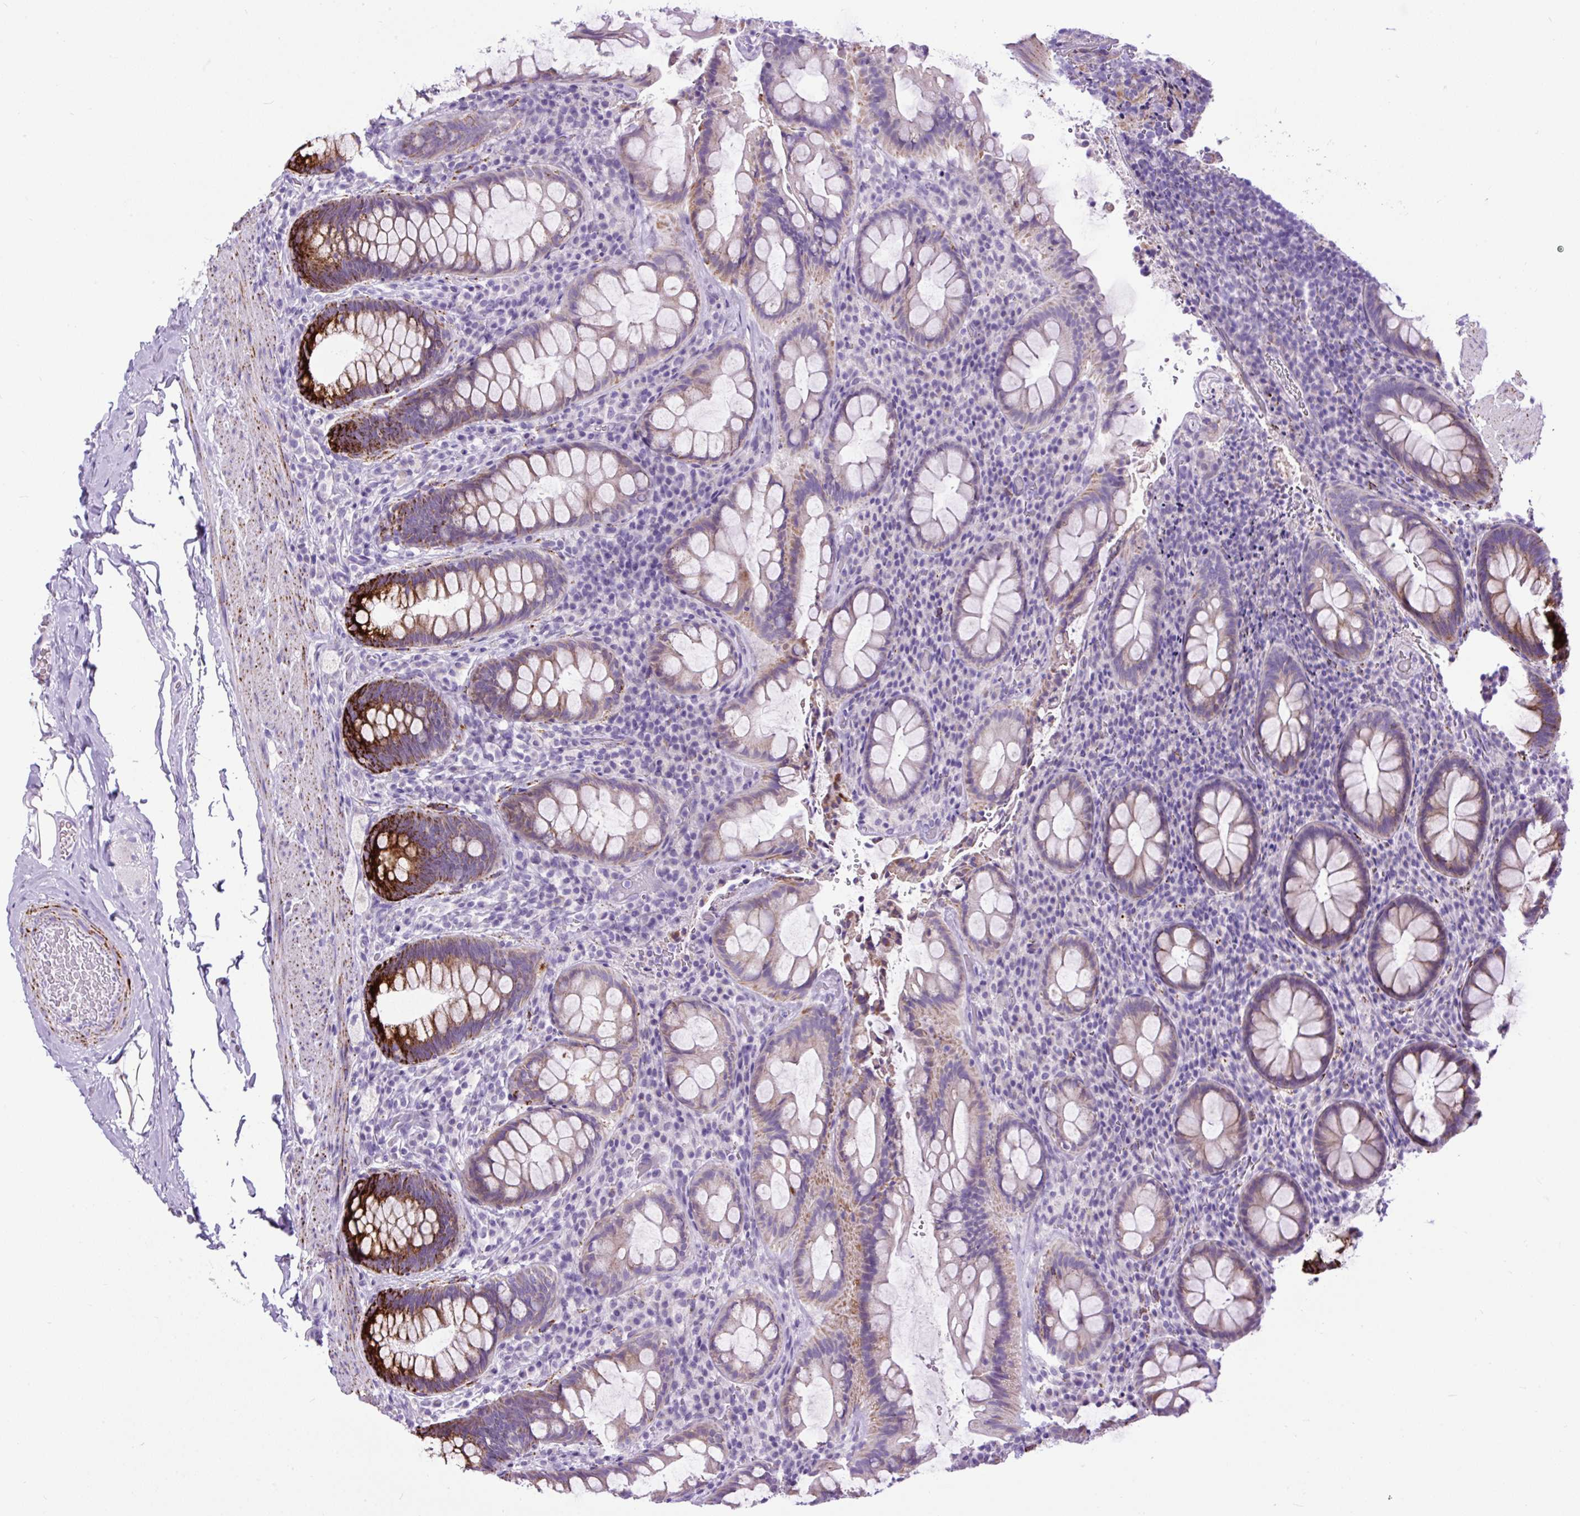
{"staining": {"intensity": "strong", "quantity": "25%-75%", "location": "cytoplasmic/membranous"}, "tissue": "rectum", "cell_type": "Glandular cells", "image_type": "normal", "snomed": [{"axis": "morphology", "description": "Normal tissue, NOS"}, {"axis": "topography", "description": "Rectum"}], "caption": "Immunohistochemical staining of benign human rectum reveals strong cytoplasmic/membranous protein staining in about 25%-75% of glandular cells.", "gene": "ZNF256", "patient": {"sex": "female", "age": 69}}